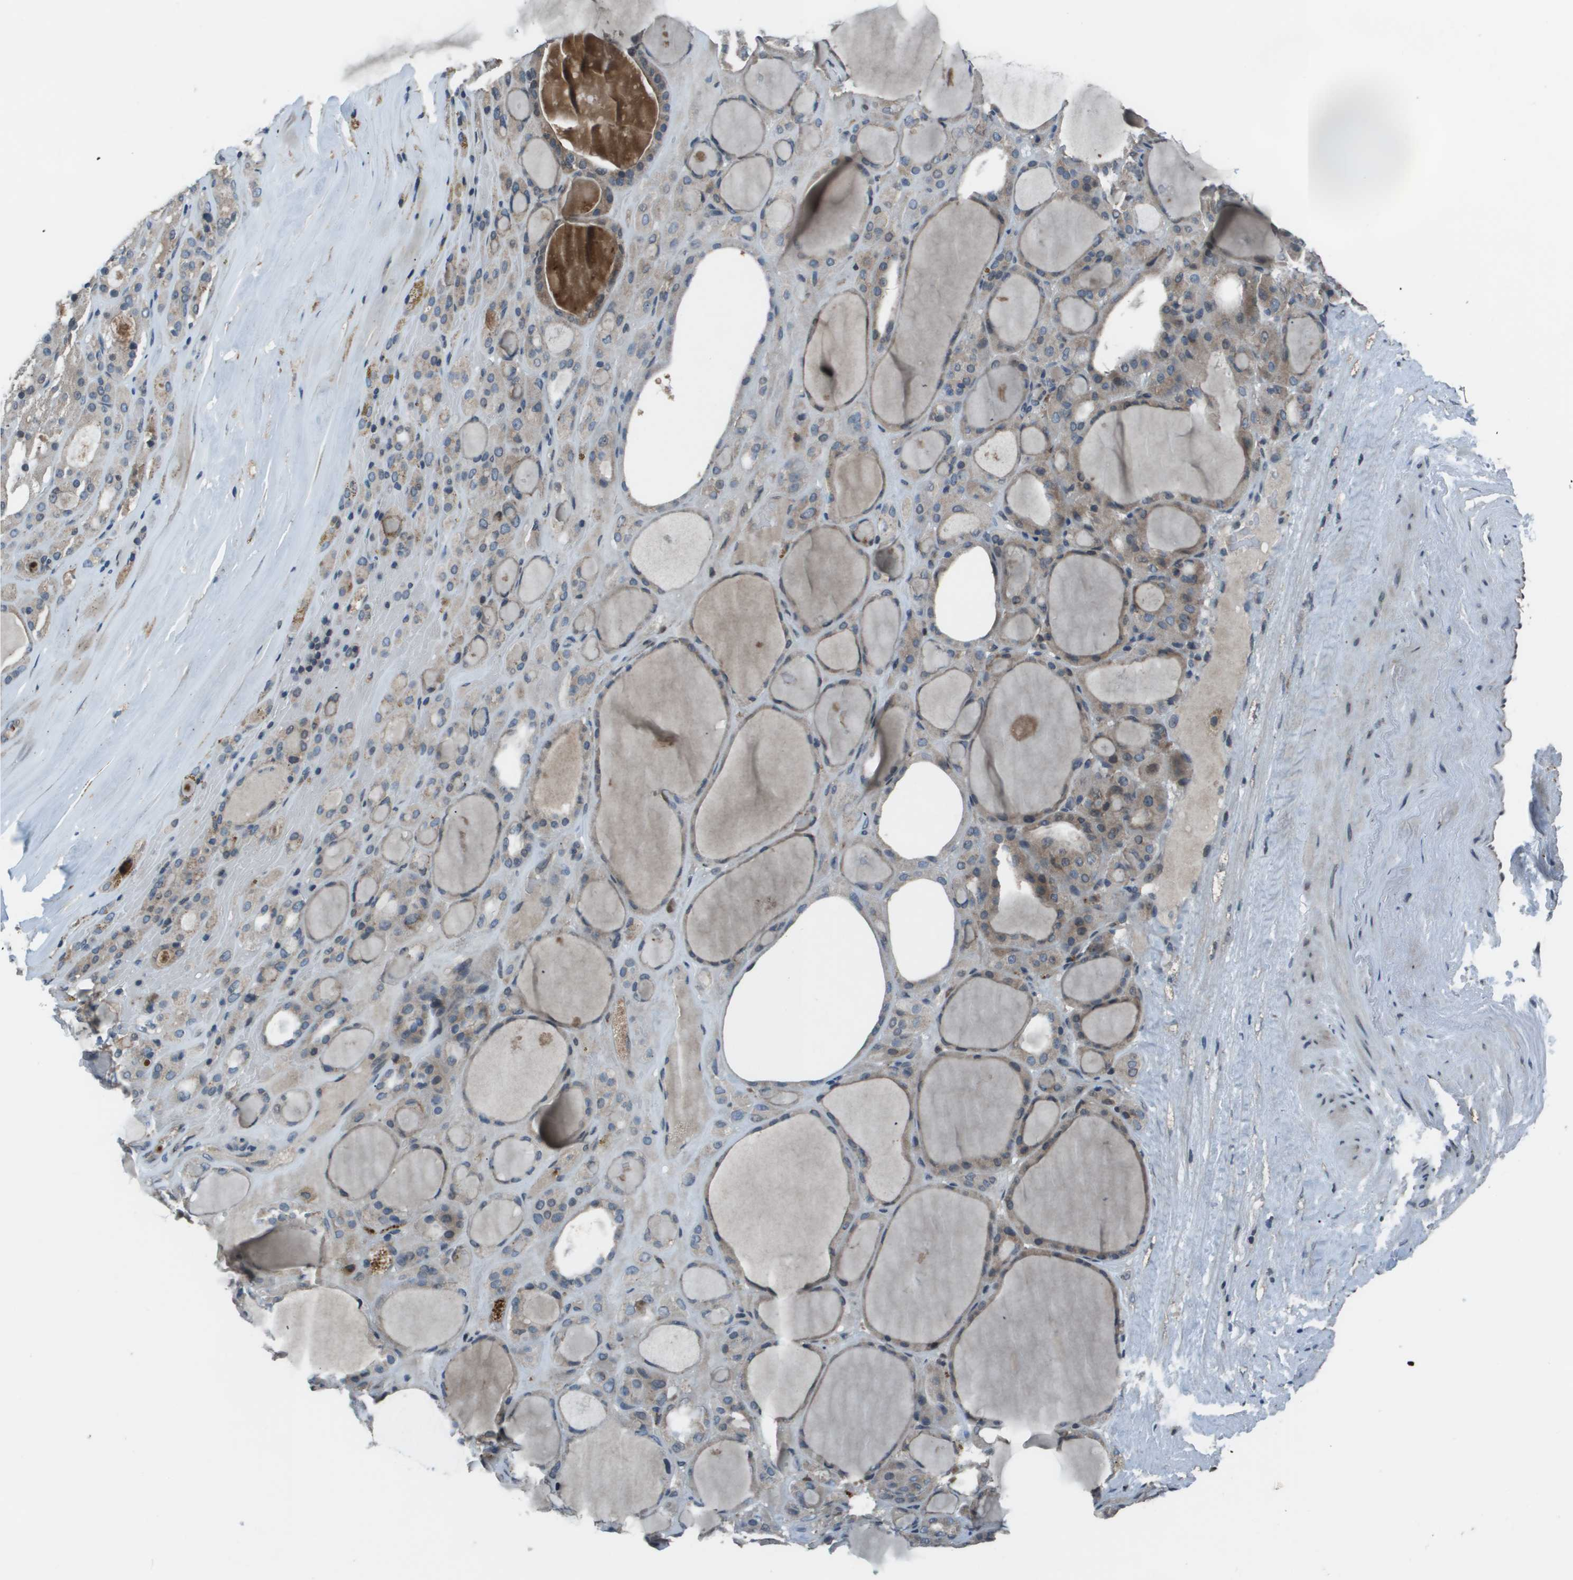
{"staining": {"intensity": "moderate", "quantity": "25%-75%", "location": "cytoplasmic/membranous"}, "tissue": "thyroid gland", "cell_type": "Glandular cells", "image_type": "normal", "snomed": [{"axis": "morphology", "description": "Normal tissue, NOS"}, {"axis": "morphology", "description": "Carcinoma, NOS"}, {"axis": "topography", "description": "Thyroid gland"}], "caption": "Unremarkable thyroid gland was stained to show a protein in brown. There is medium levels of moderate cytoplasmic/membranous expression in approximately 25%-75% of glandular cells.", "gene": "GOSR2", "patient": {"sex": "female", "age": 86}}